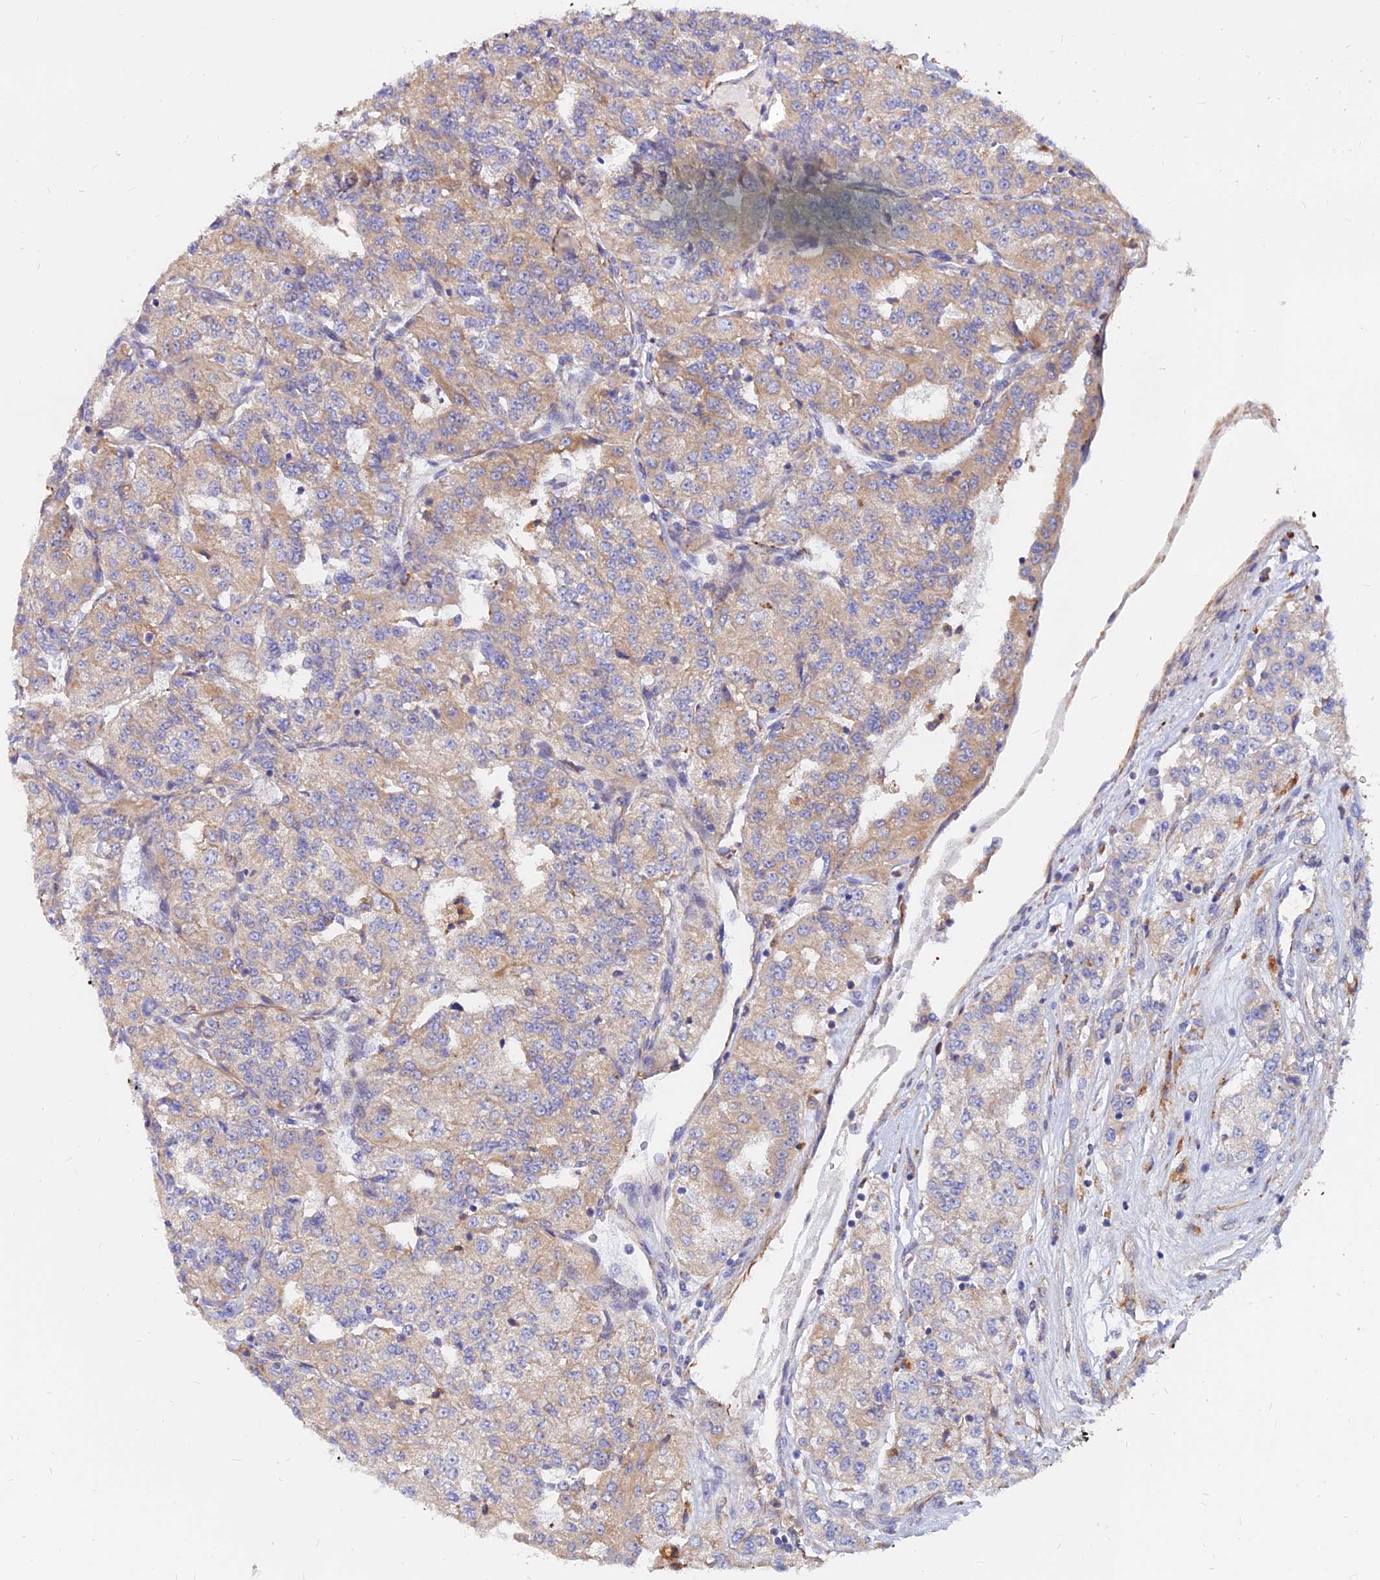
{"staining": {"intensity": "weak", "quantity": ">75%", "location": "cytoplasmic/membranous"}, "tissue": "renal cancer", "cell_type": "Tumor cells", "image_type": "cancer", "snomed": [{"axis": "morphology", "description": "Adenocarcinoma, NOS"}, {"axis": "topography", "description": "Kidney"}], "caption": "Protein positivity by IHC reveals weak cytoplasmic/membranous positivity in approximately >75% of tumor cells in renal adenocarcinoma.", "gene": "CDK18", "patient": {"sex": "female", "age": 63}}